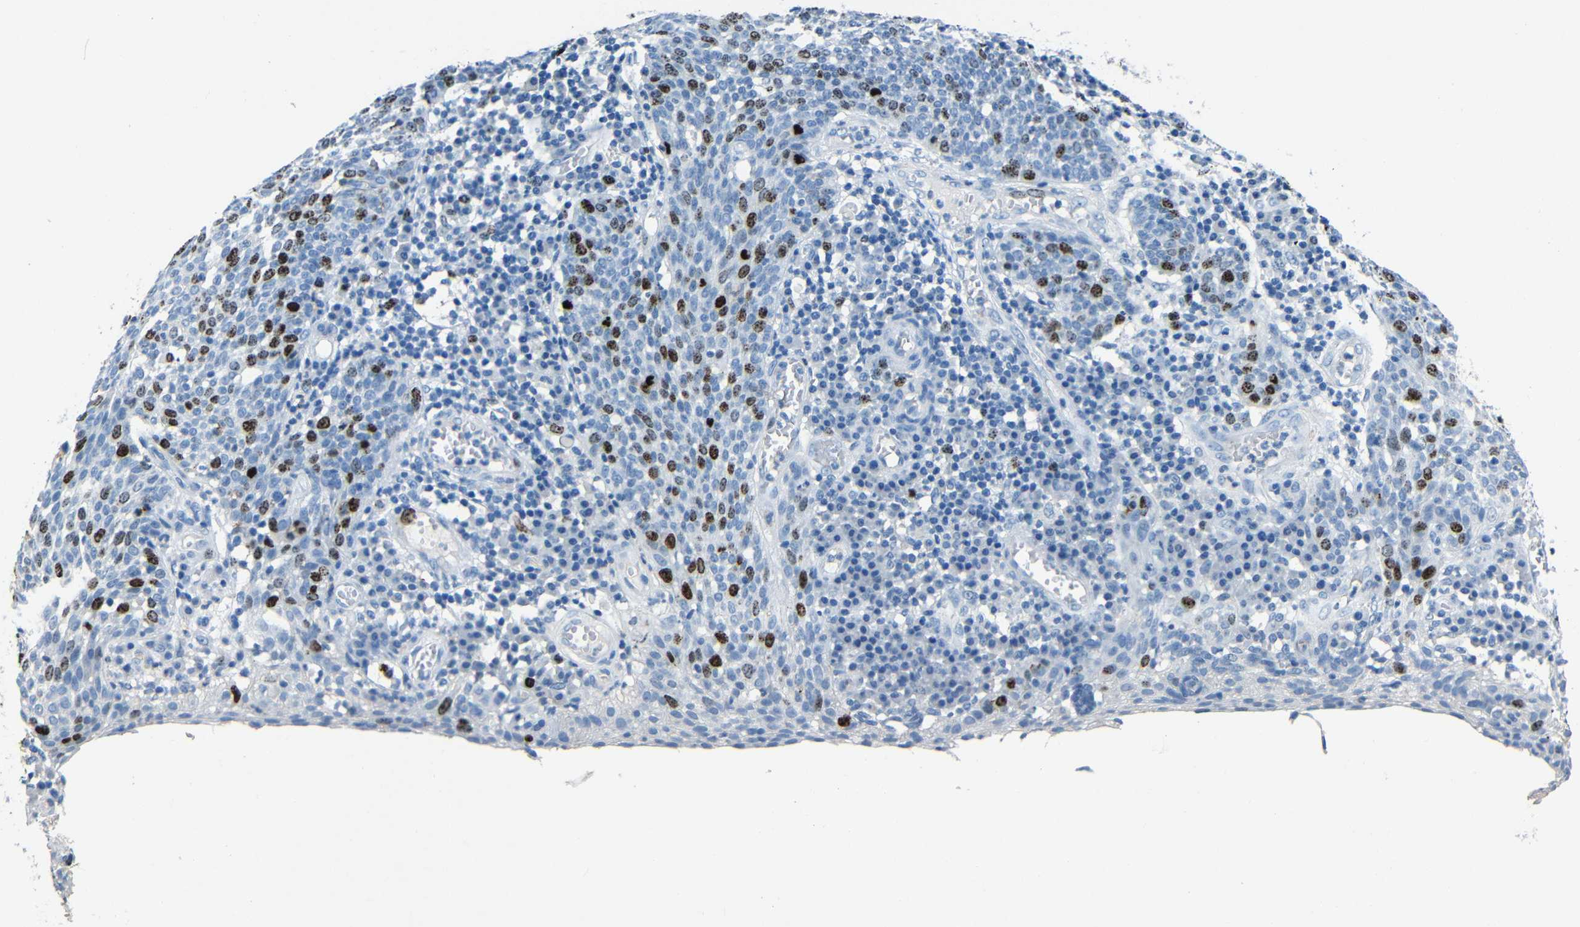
{"staining": {"intensity": "strong", "quantity": "25%-75%", "location": "nuclear"}, "tissue": "cervical cancer", "cell_type": "Tumor cells", "image_type": "cancer", "snomed": [{"axis": "morphology", "description": "Squamous cell carcinoma, NOS"}, {"axis": "topography", "description": "Cervix"}], "caption": "Cervical squamous cell carcinoma tissue exhibits strong nuclear staining in approximately 25%-75% of tumor cells, visualized by immunohistochemistry.", "gene": "INCENP", "patient": {"sex": "female", "age": 34}}